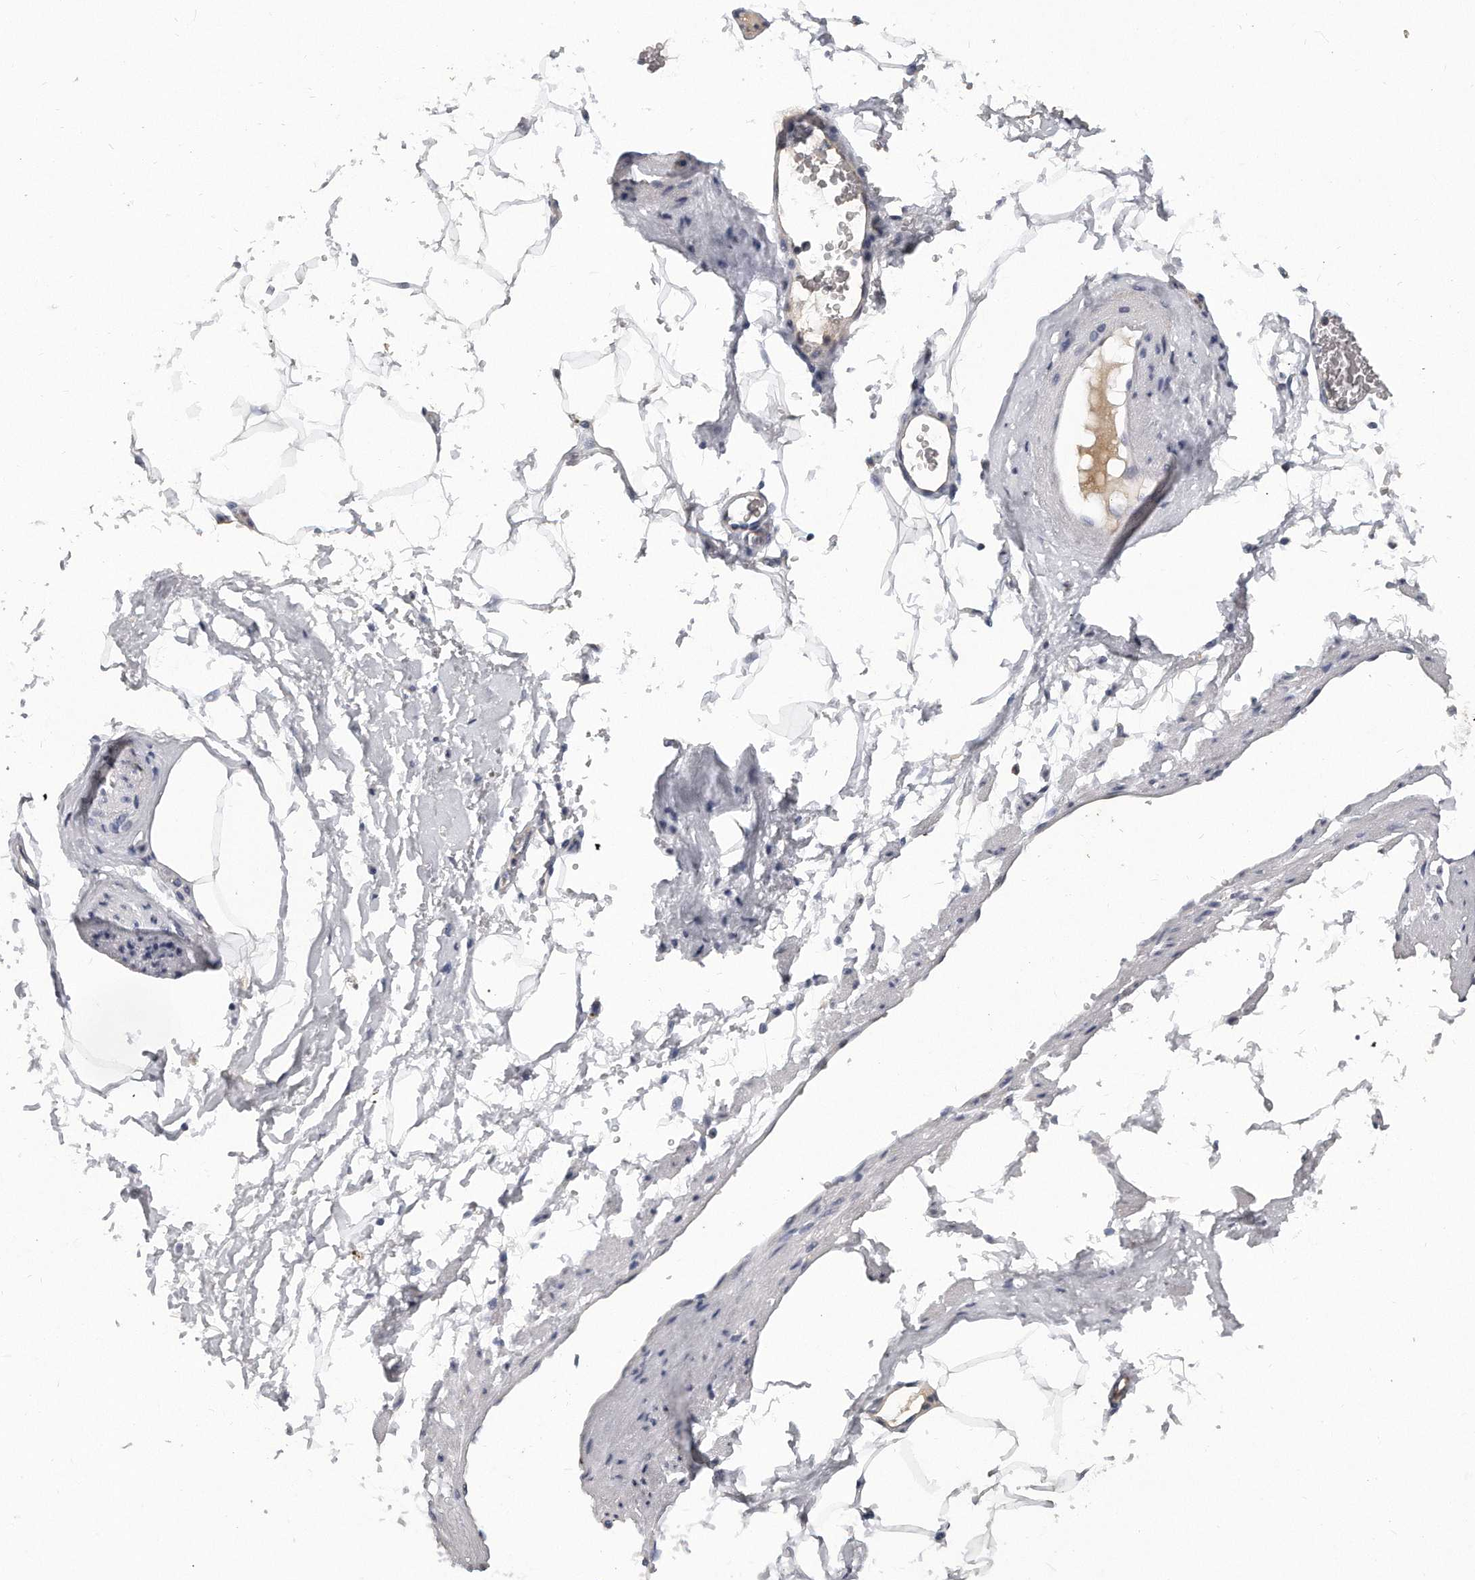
{"staining": {"intensity": "negative", "quantity": "none", "location": "none"}, "tissue": "adipose tissue", "cell_type": "Adipocytes", "image_type": "normal", "snomed": [{"axis": "morphology", "description": "Normal tissue, NOS"}, {"axis": "morphology", "description": "Adenocarcinoma, Low grade"}, {"axis": "topography", "description": "Prostate"}, {"axis": "topography", "description": "Peripheral nerve tissue"}], "caption": "Immunohistochemistry of normal adipose tissue reveals no positivity in adipocytes.", "gene": "KLHL7", "patient": {"sex": "male", "age": 63}}